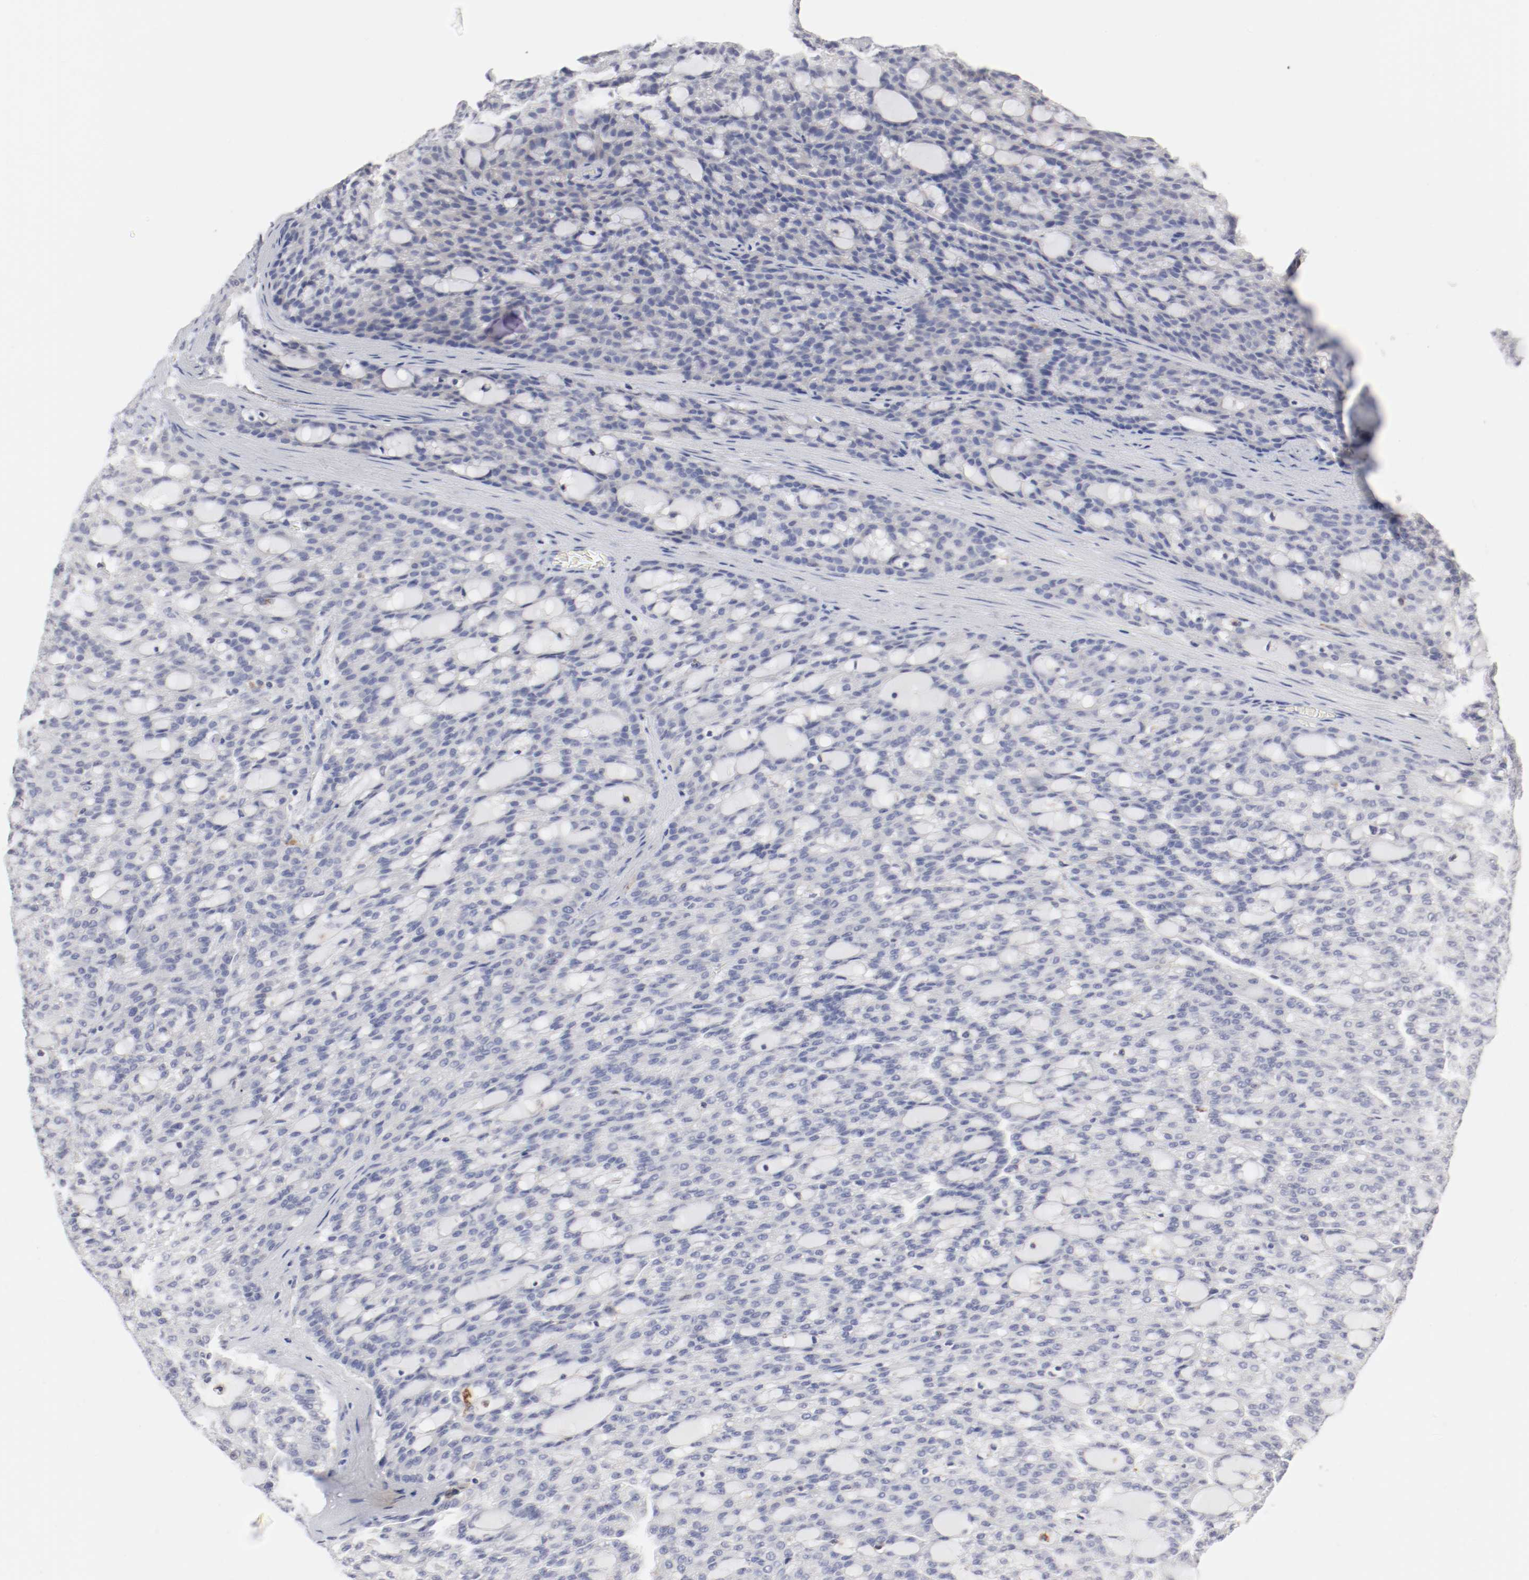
{"staining": {"intensity": "negative", "quantity": "none", "location": "none"}, "tissue": "renal cancer", "cell_type": "Tumor cells", "image_type": "cancer", "snomed": [{"axis": "morphology", "description": "Adenocarcinoma, NOS"}, {"axis": "topography", "description": "Kidney"}], "caption": "This is an IHC photomicrograph of human renal cancer. There is no staining in tumor cells.", "gene": "ITGAX", "patient": {"sex": "male", "age": 63}}